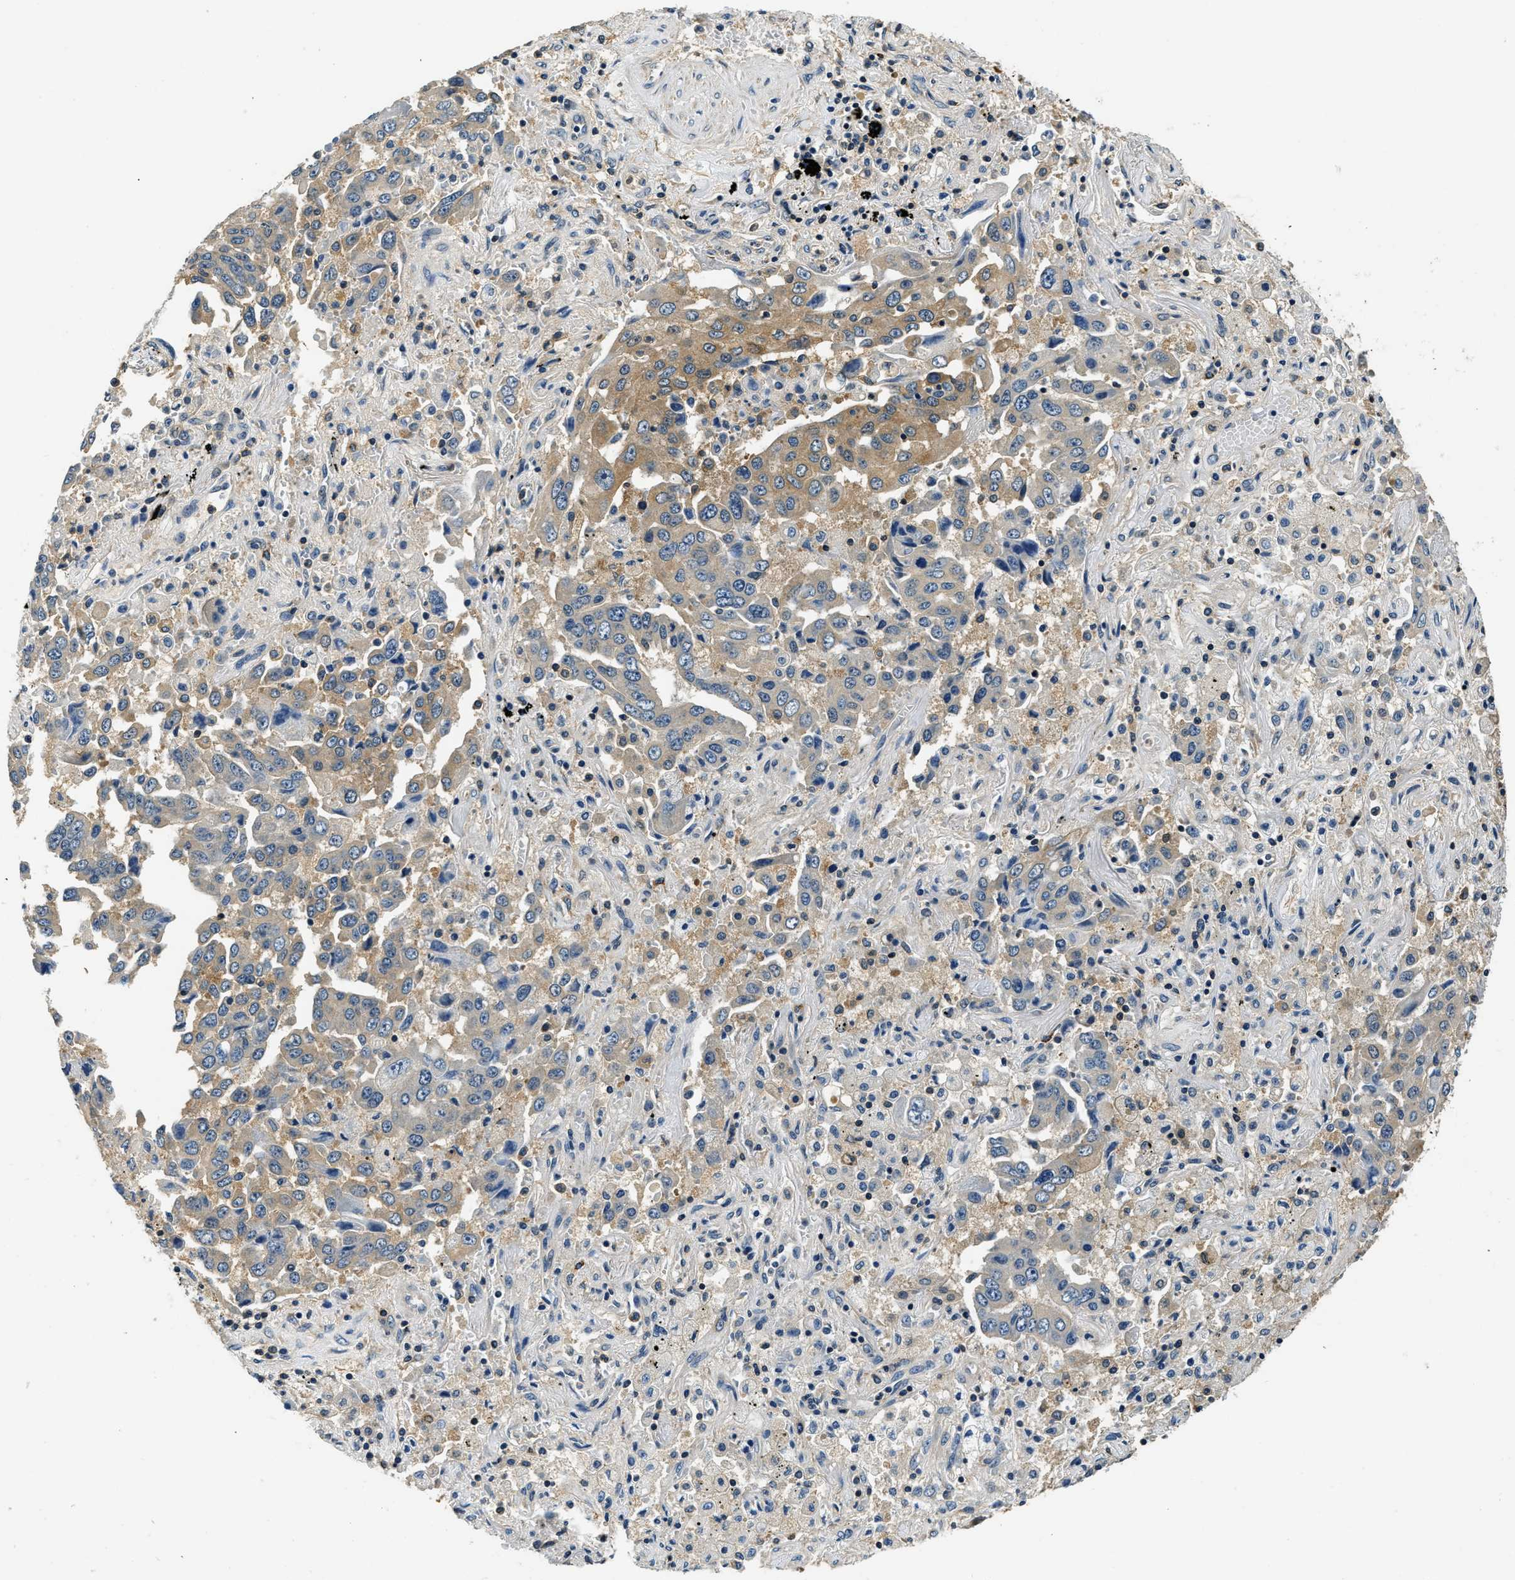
{"staining": {"intensity": "moderate", "quantity": "25%-75%", "location": "cytoplasmic/membranous"}, "tissue": "lung cancer", "cell_type": "Tumor cells", "image_type": "cancer", "snomed": [{"axis": "morphology", "description": "Adenocarcinoma, NOS"}, {"axis": "topography", "description": "Lung"}], "caption": "Brown immunohistochemical staining in human lung adenocarcinoma displays moderate cytoplasmic/membranous expression in approximately 25%-75% of tumor cells.", "gene": "RESF1", "patient": {"sex": "female", "age": 65}}